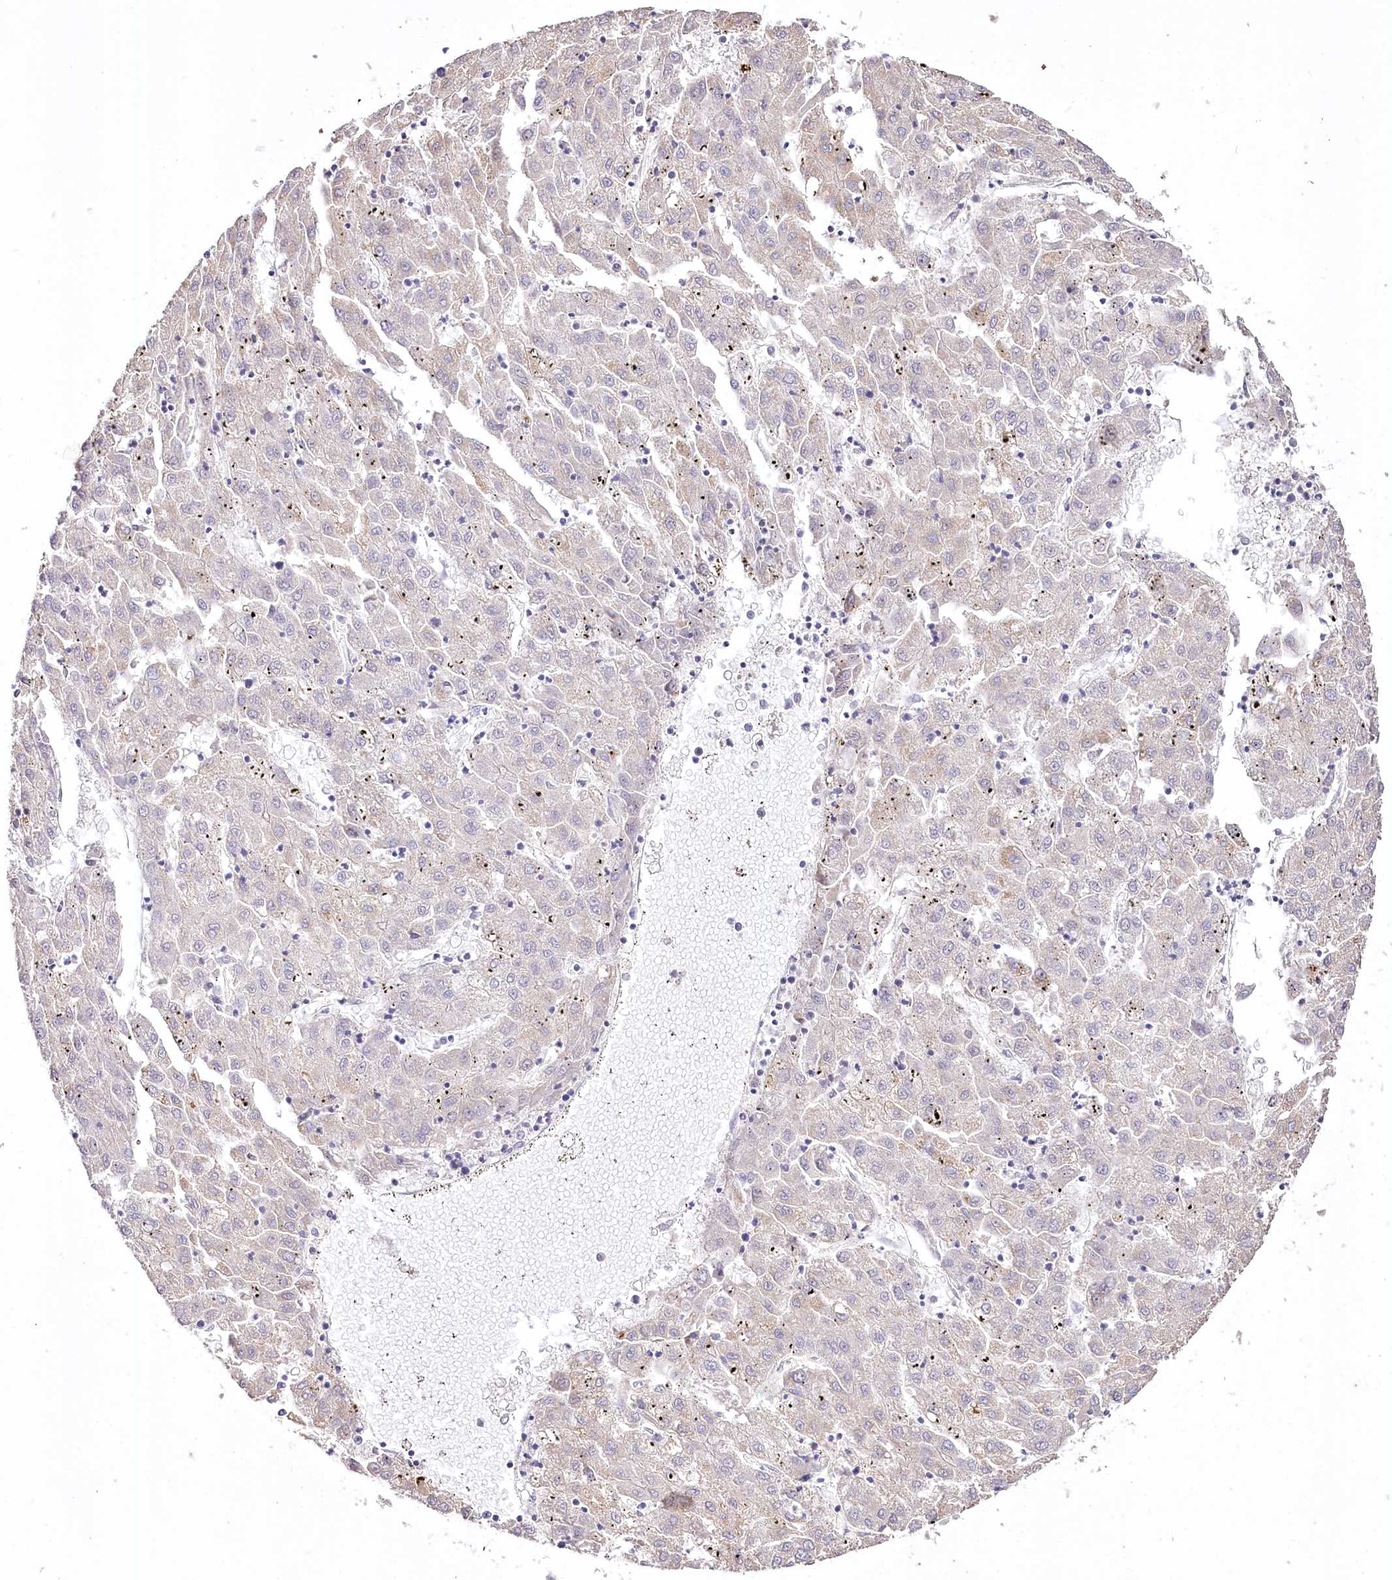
{"staining": {"intensity": "weak", "quantity": "25%-75%", "location": "cytoplasmic/membranous"}, "tissue": "liver cancer", "cell_type": "Tumor cells", "image_type": "cancer", "snomed": [{"axis": "morphology", "description": "Carcinoma, Hepatocellular, NOS"}, {"axis": "topography", "description": "Liver"}], "caption": "Liver cancer stained with DAB immunohistochemistry shows low levels of weak cytoplasmic/membranous positivity in about 25%-75% of tumor cells.", "gene": "PTER", "patient": {"sex": "male", "age": 72}}